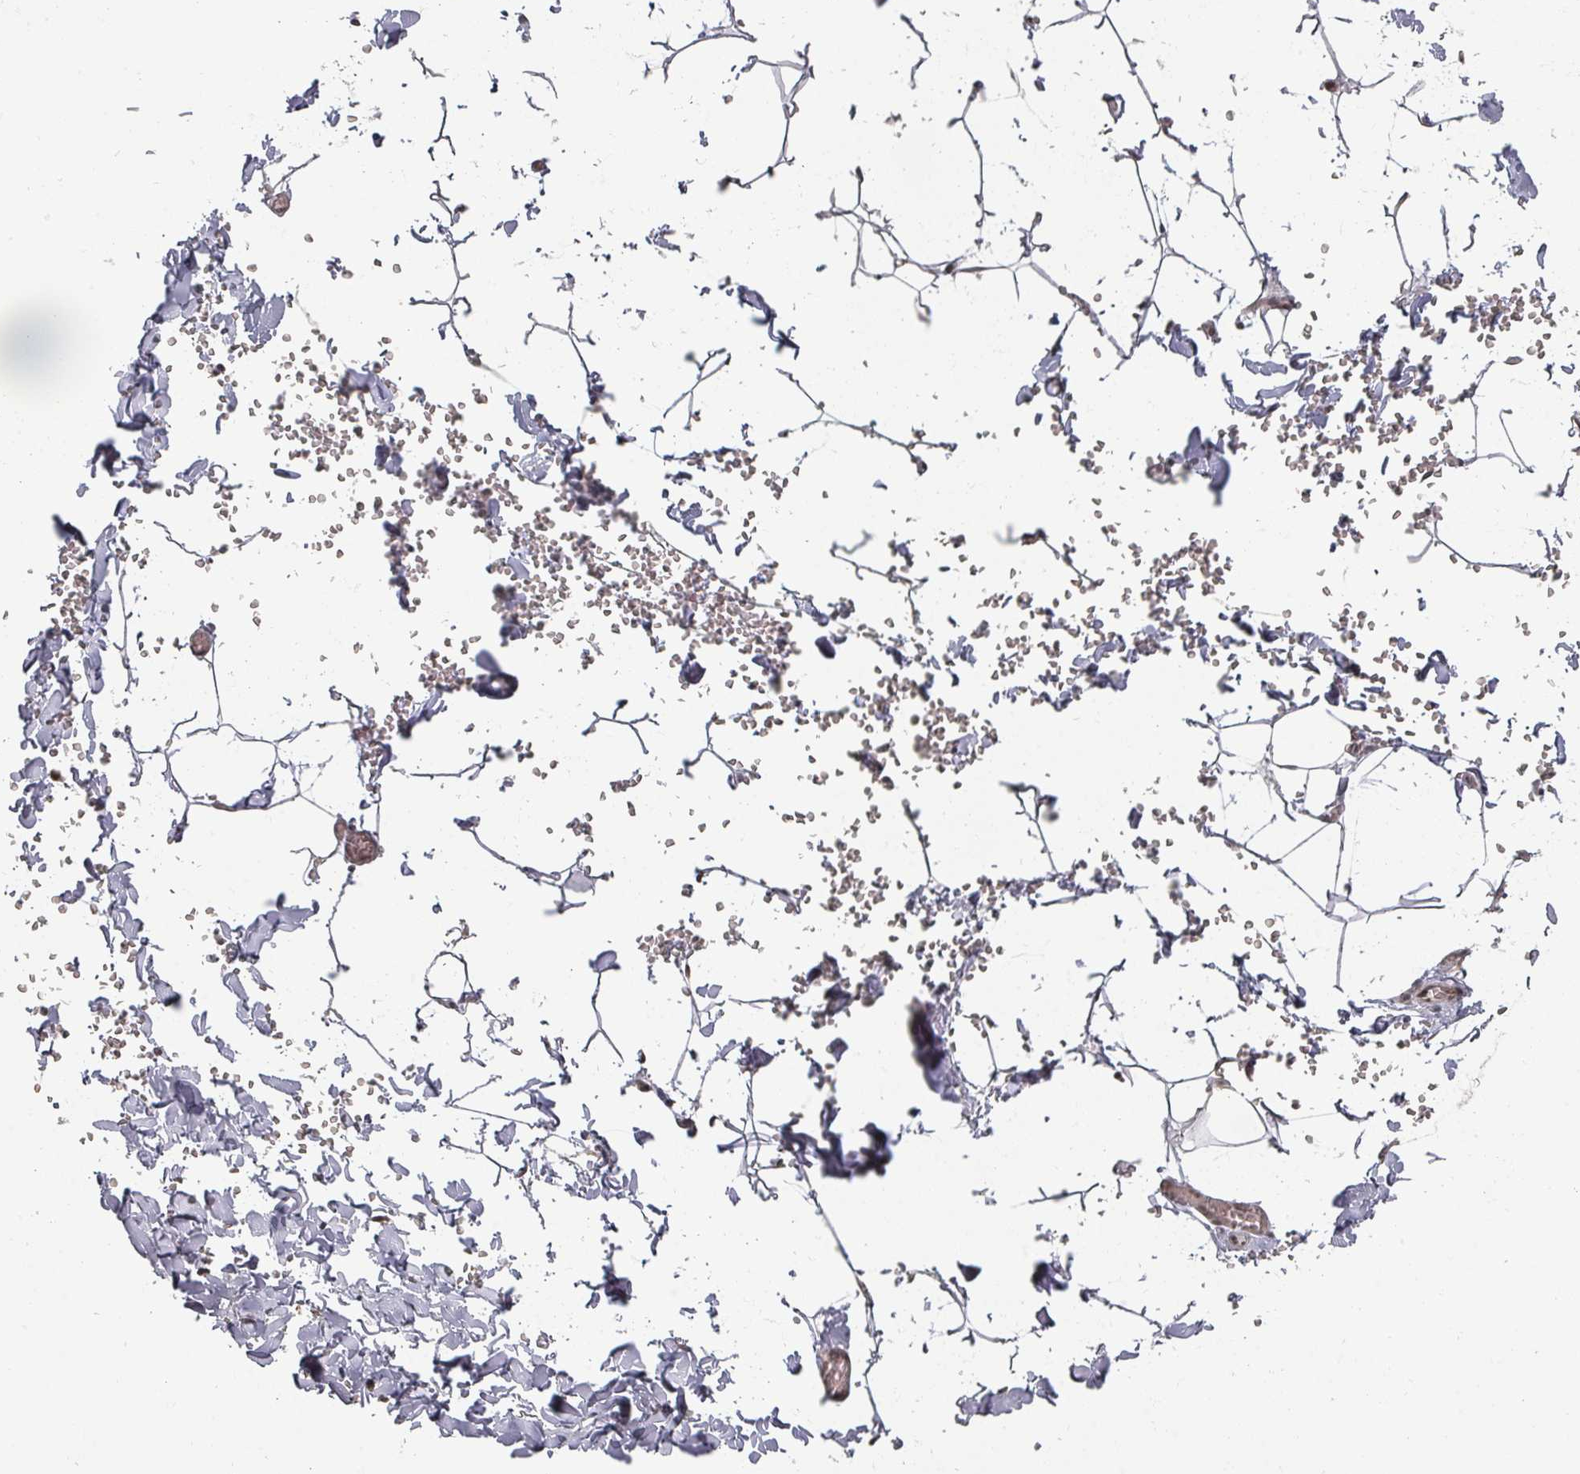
{"staining": {"intensity": "weak", "quantity": ">75%", "location": "cytoplasmic/membranous"}, "tissue": "adipose tissue", "cell_type": "Adipocytes", "image_type": "normal", "snomed": [{"axis": "morphology", "description": "Normal tissue, NOS"}, {"axis": "topography", "description": "Gallbladder"}, {"axis": "topography", "description": "Peripheral nerve tissue"}], "caption": "This micrograph demonstrates immunohistochemistry (IHC) staining of unremarkable human adipose tissue, with low weak cytoplasmic/membranous positivity in approximately >75% of adipocytes.", "gene": "KIF1C", "patient": {"sex": "male", "age": 38}}